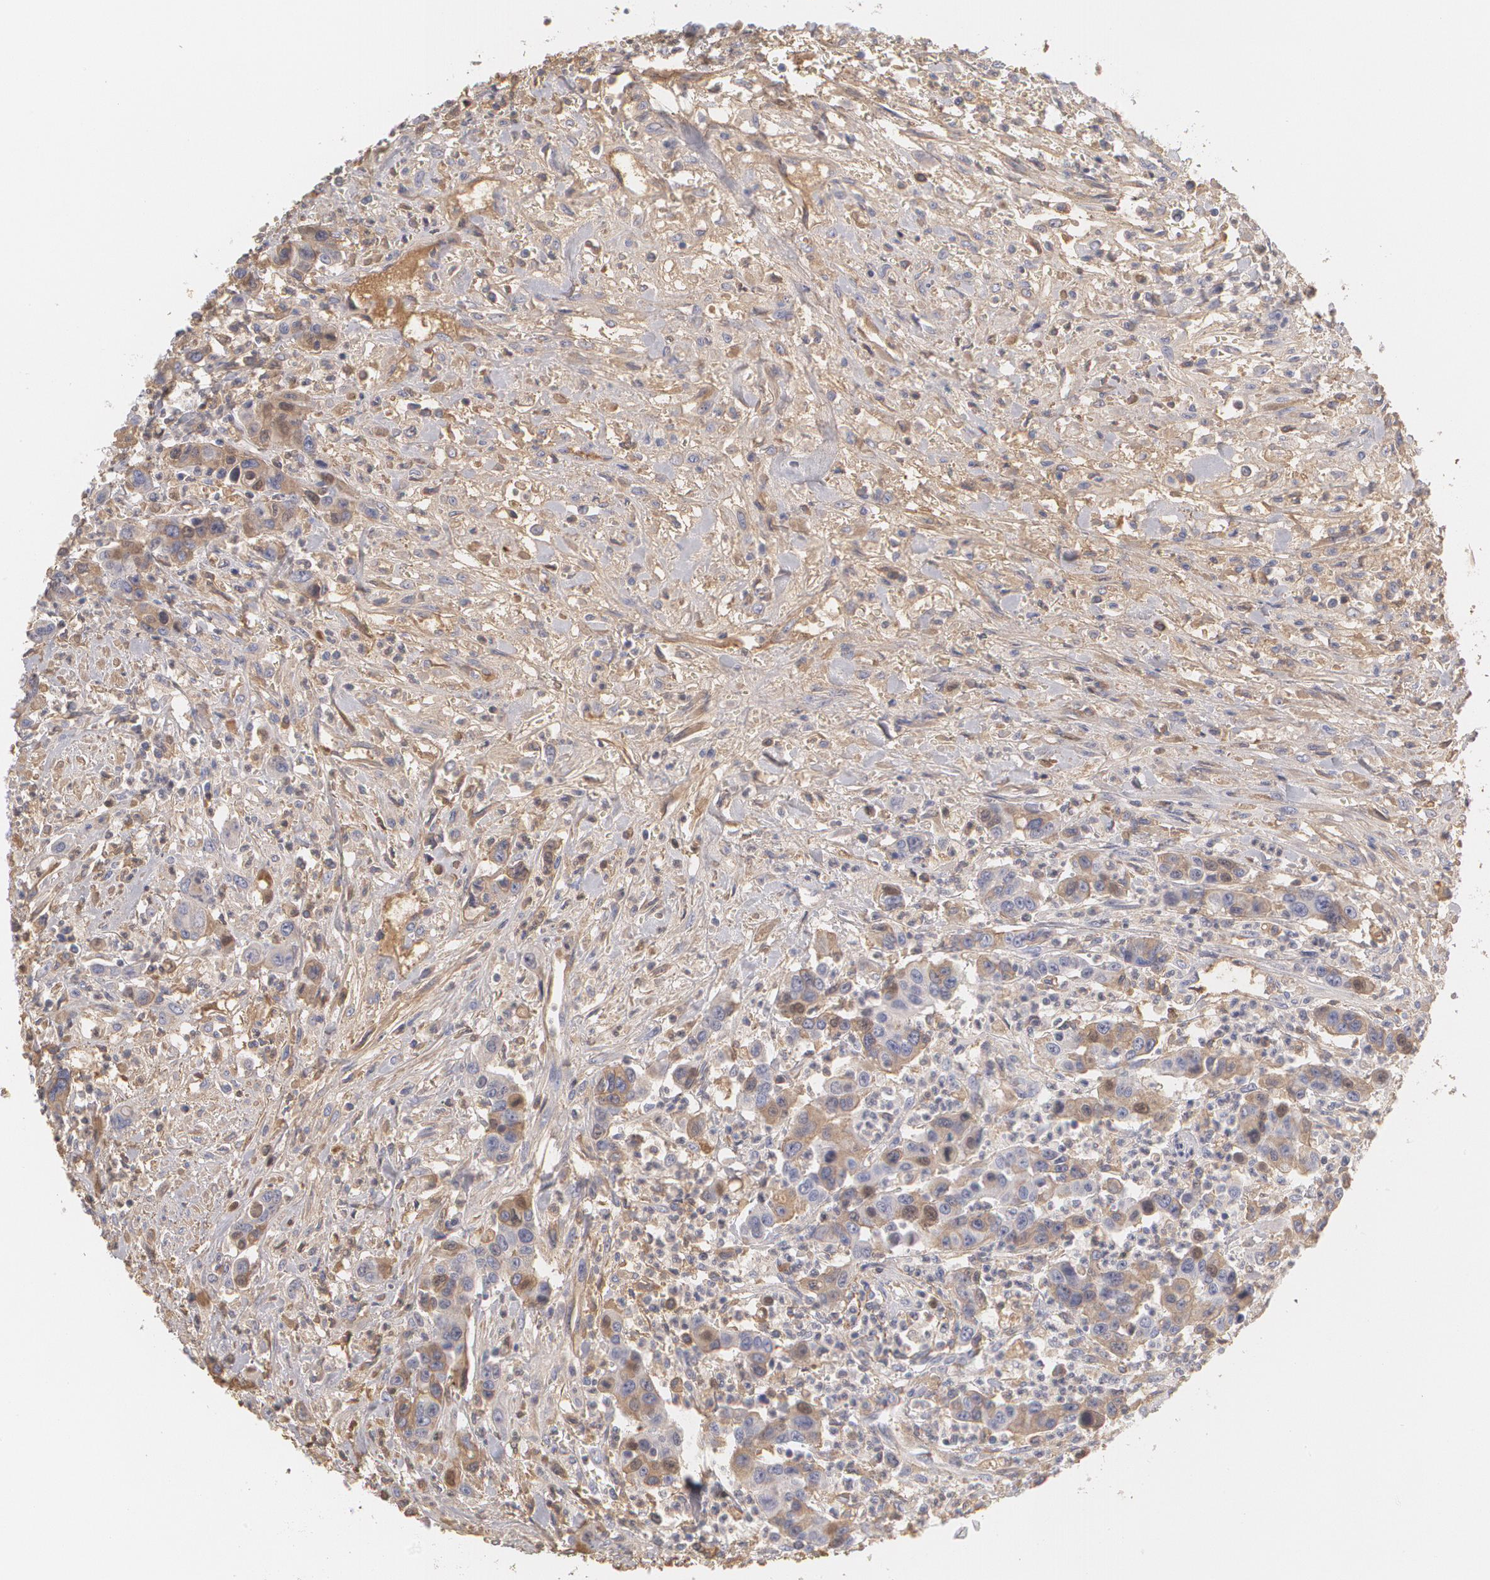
{"staining": {"intensity": "weak", "quantity": "<25%", "location": "cytoplasmic/membranous,nuclear"}, "tissue": "urothelial cancer", "cell_type": "Tumor cells", "image_type": "cancer", "snomed": [{"axis": "morphology", "description": "Urothelial carcinoma, High grade"}, {"axis": "topography", "description": "Urinary bladder"}], "caption": "This is an IHC histopathology image of human high-grade urothelial carcinoma. There is no staining in tumor cells.", "gene": "SERPINA1", "patient": {"sex": "male", "age": 86}}